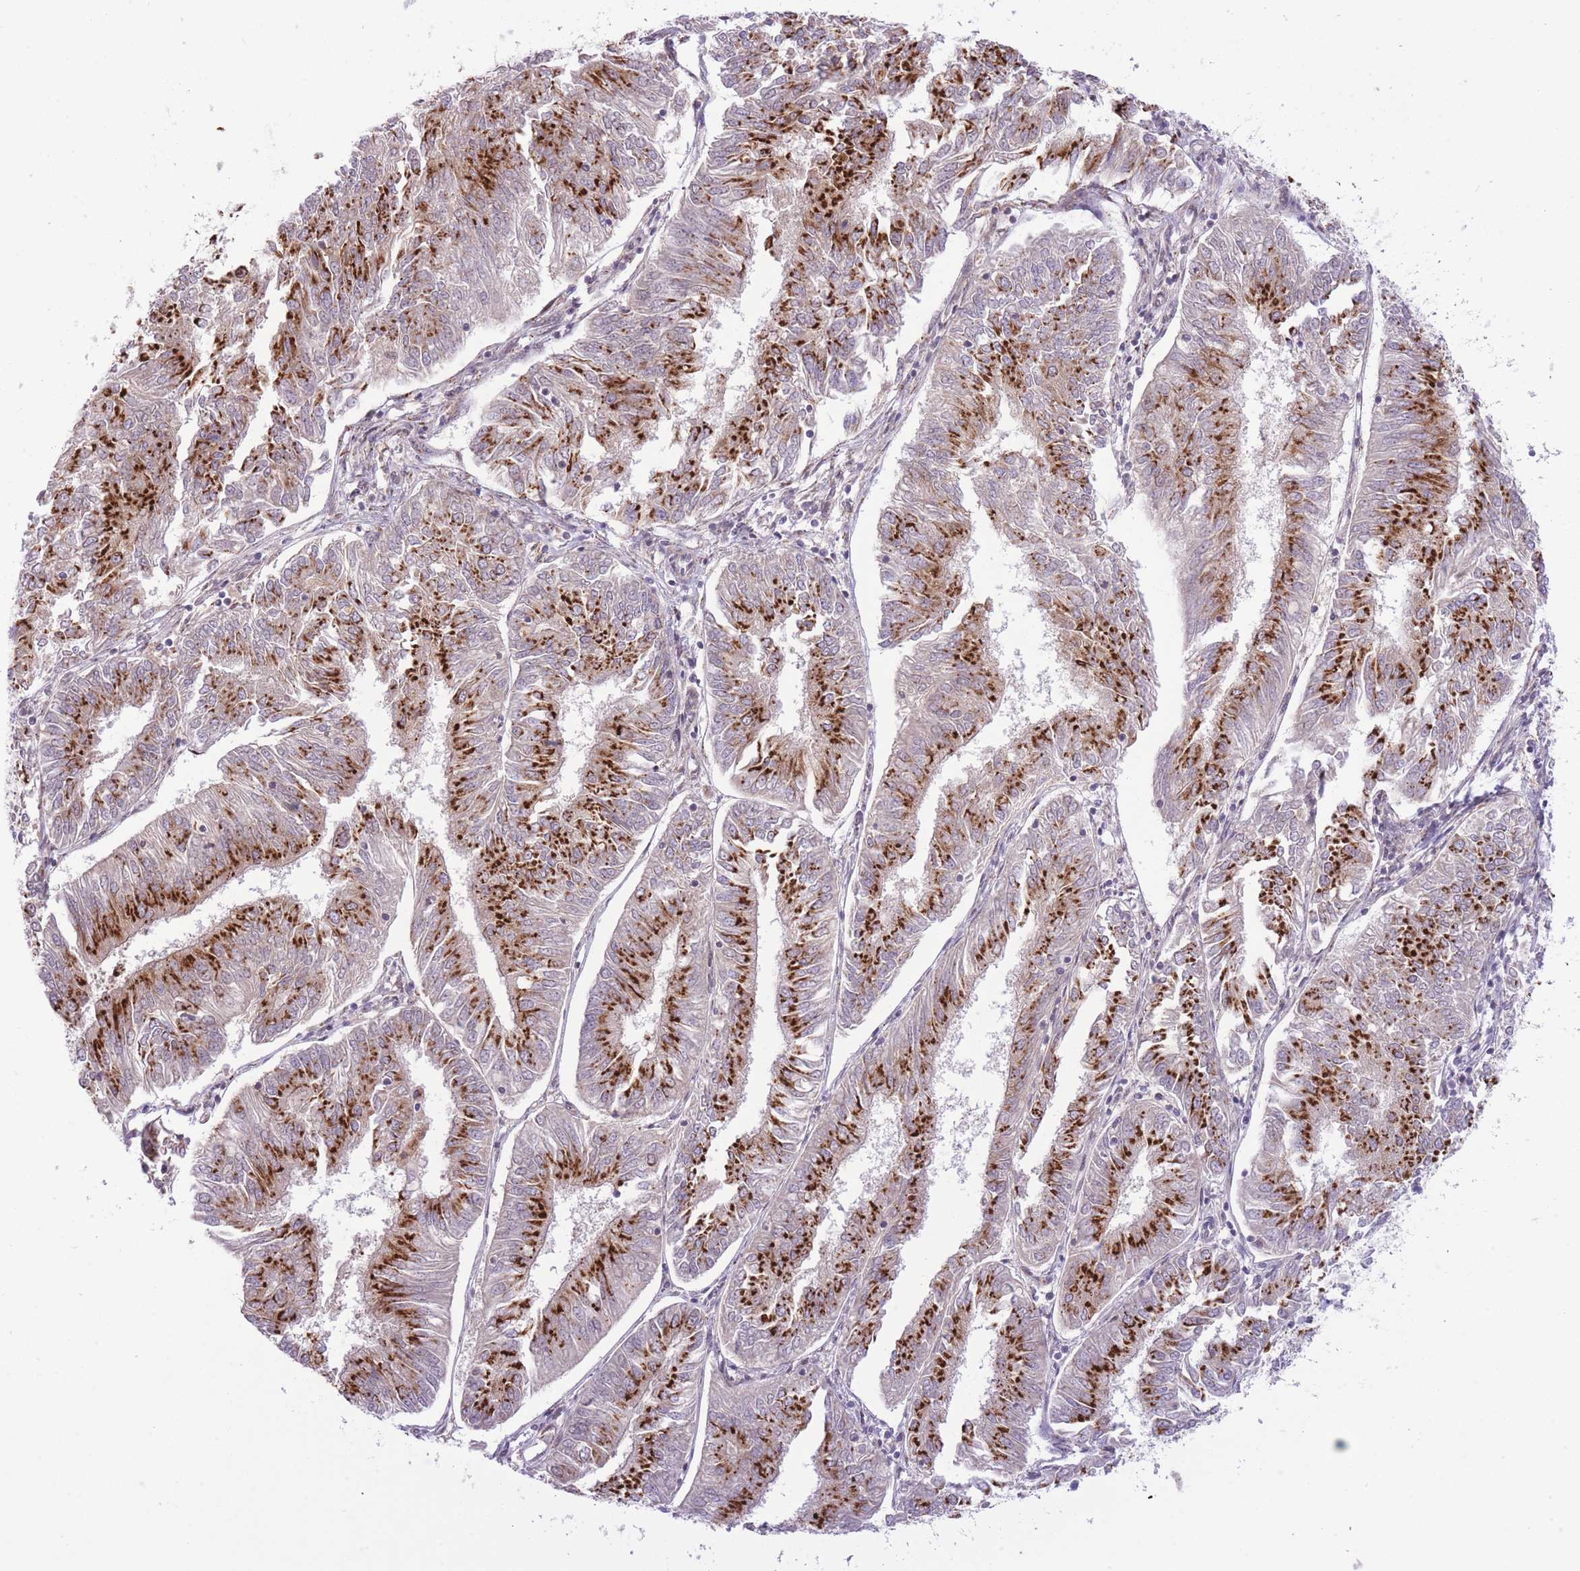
{"staining": {"intensity": "strong", "quantity": ">75%", "location": "cytoplasmic/membranous"}, "tissue": "endometrial cancer", "cell_type": "Tumor cells", "image_type": "cancer", "snomed": [{"axis": "morphology", "description": "Adenocarcinoma, NOS"}, {"axis": "topography", "description": "Endometrium"}], "caption": "Immunohistochemistry (IHC) (DAB (3,3'-diaminobenzidine)) staining of human endometrial adenocarcinoma exhibits strong cytoplasmic/membranous protein expression in about >75% of tumor cells.", "gene": "ZBED5", "patient": {"sex": "female", "age": 58}}